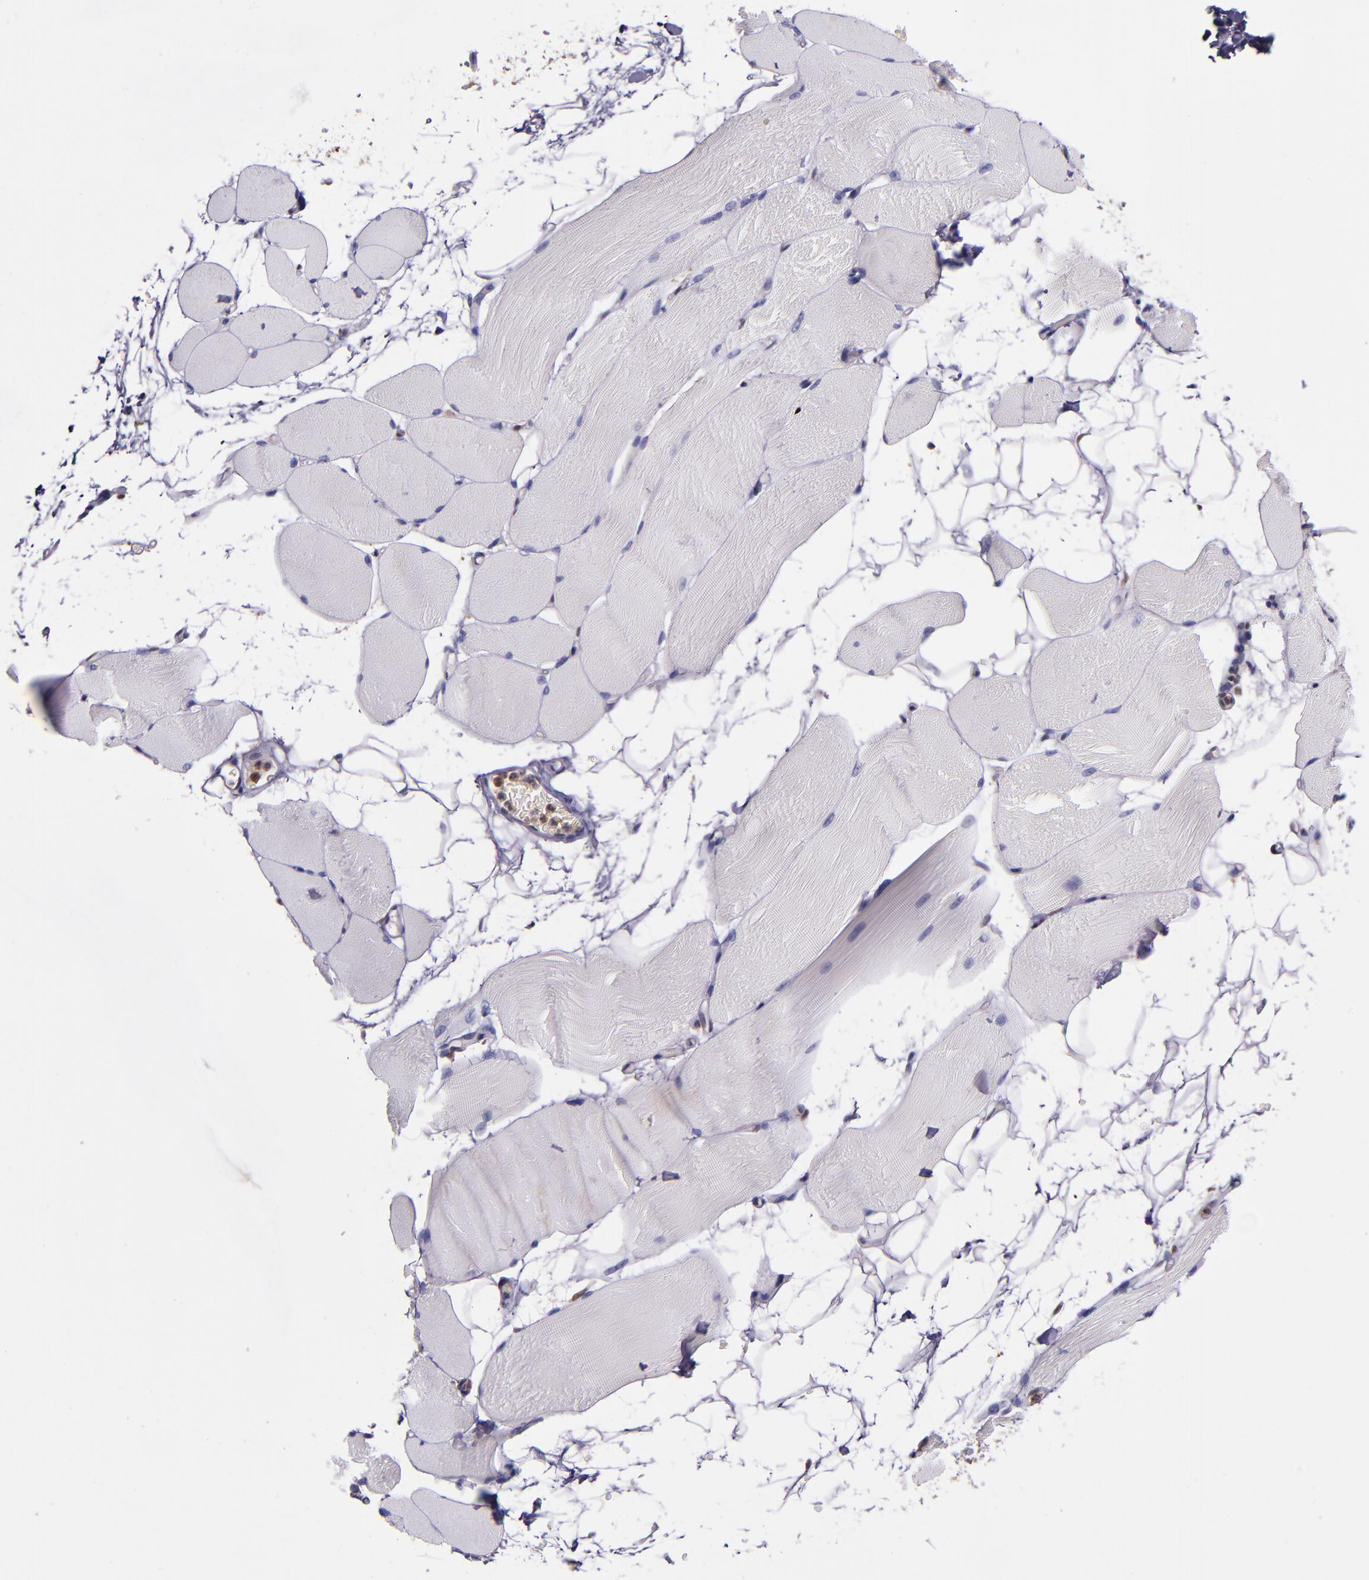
{"staining": {"intensity": "negative", "quantity": "none", "location": "none"}, "tissue": "skeletal muscle", "cell_type": "Myocytes", "image_type": "normal", "snomed": [{"axis": "morphology", "description": "Normal tissue, NOS"}, {"axis": "topography", "description": "Skeletal muscle"}, {"axis": "topography", "description": "Parathyroid gland"}], "caption": "Myocytes show no significant protein expression in unremarkable skeletal muscle. Brightfield microscopy of immunohistochemistry stained with DAB (brown) and hematoxylin (blue), captured at high magnification.", "gene": "STAT6", "patient": {"sex": "female", "age": 37}}